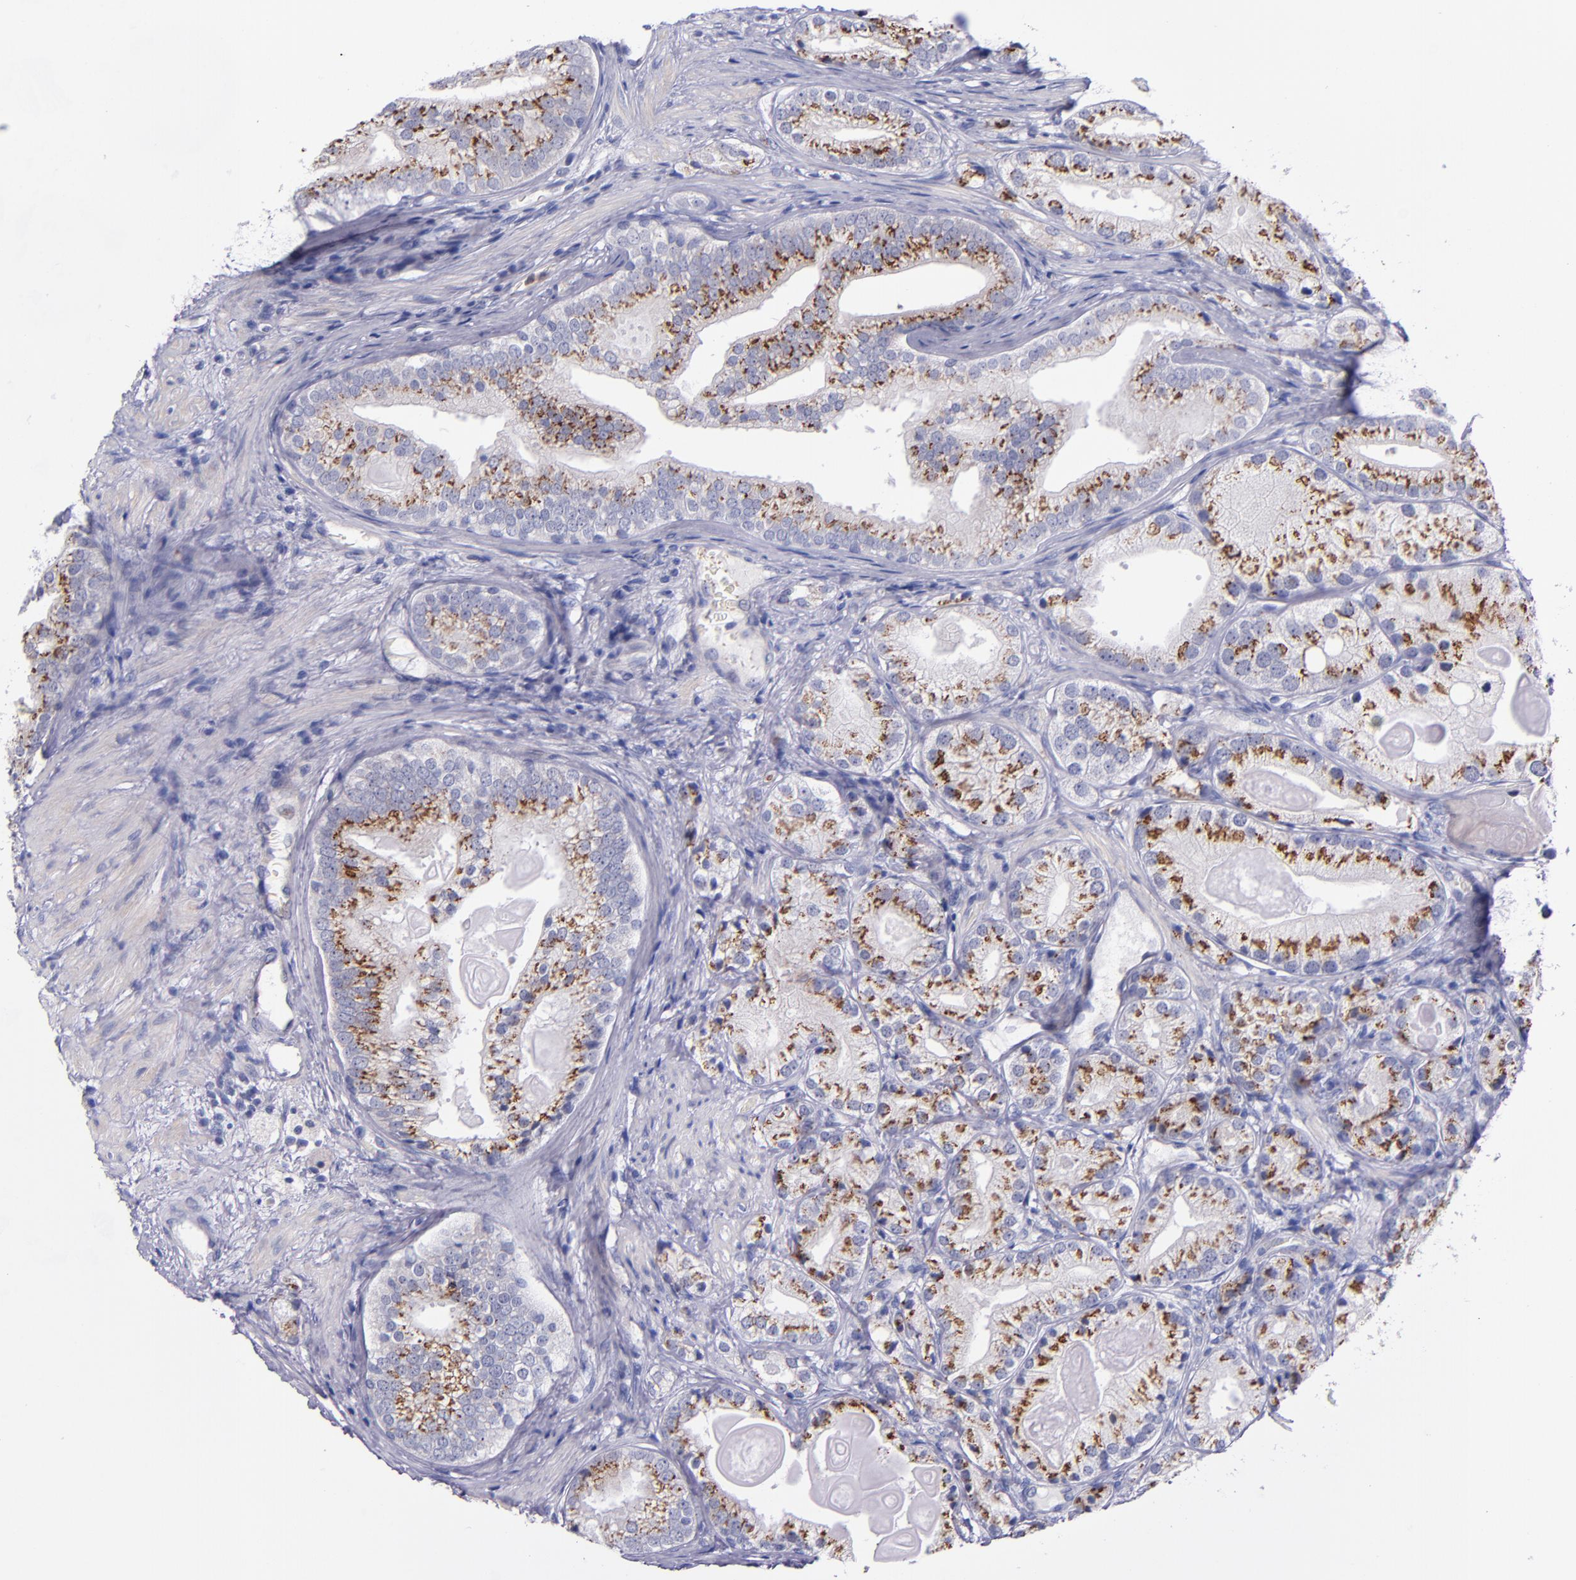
{"staining": {"intensity": "strong", "quantity": ">75%", "location": "cytoplasmic/membranous"}, "tissue": "prostate cancer", "cell_type": "Tumor cells", "image_type": "cancer", "snomed": [{"axis": "morphology", "description": "Adenocarcinoma, Low grade"}, {"axis": "topography", "description": "Prostate"}], "caption": "Low-grade adenocarcinoma (prostate) stained for a protein (brown) demonstrates strong cytoplasmic/membranous positive expression in about >75% of tumor cells.", "gene": "RAB41", "patient": {"sex": "male", "age": 69}}